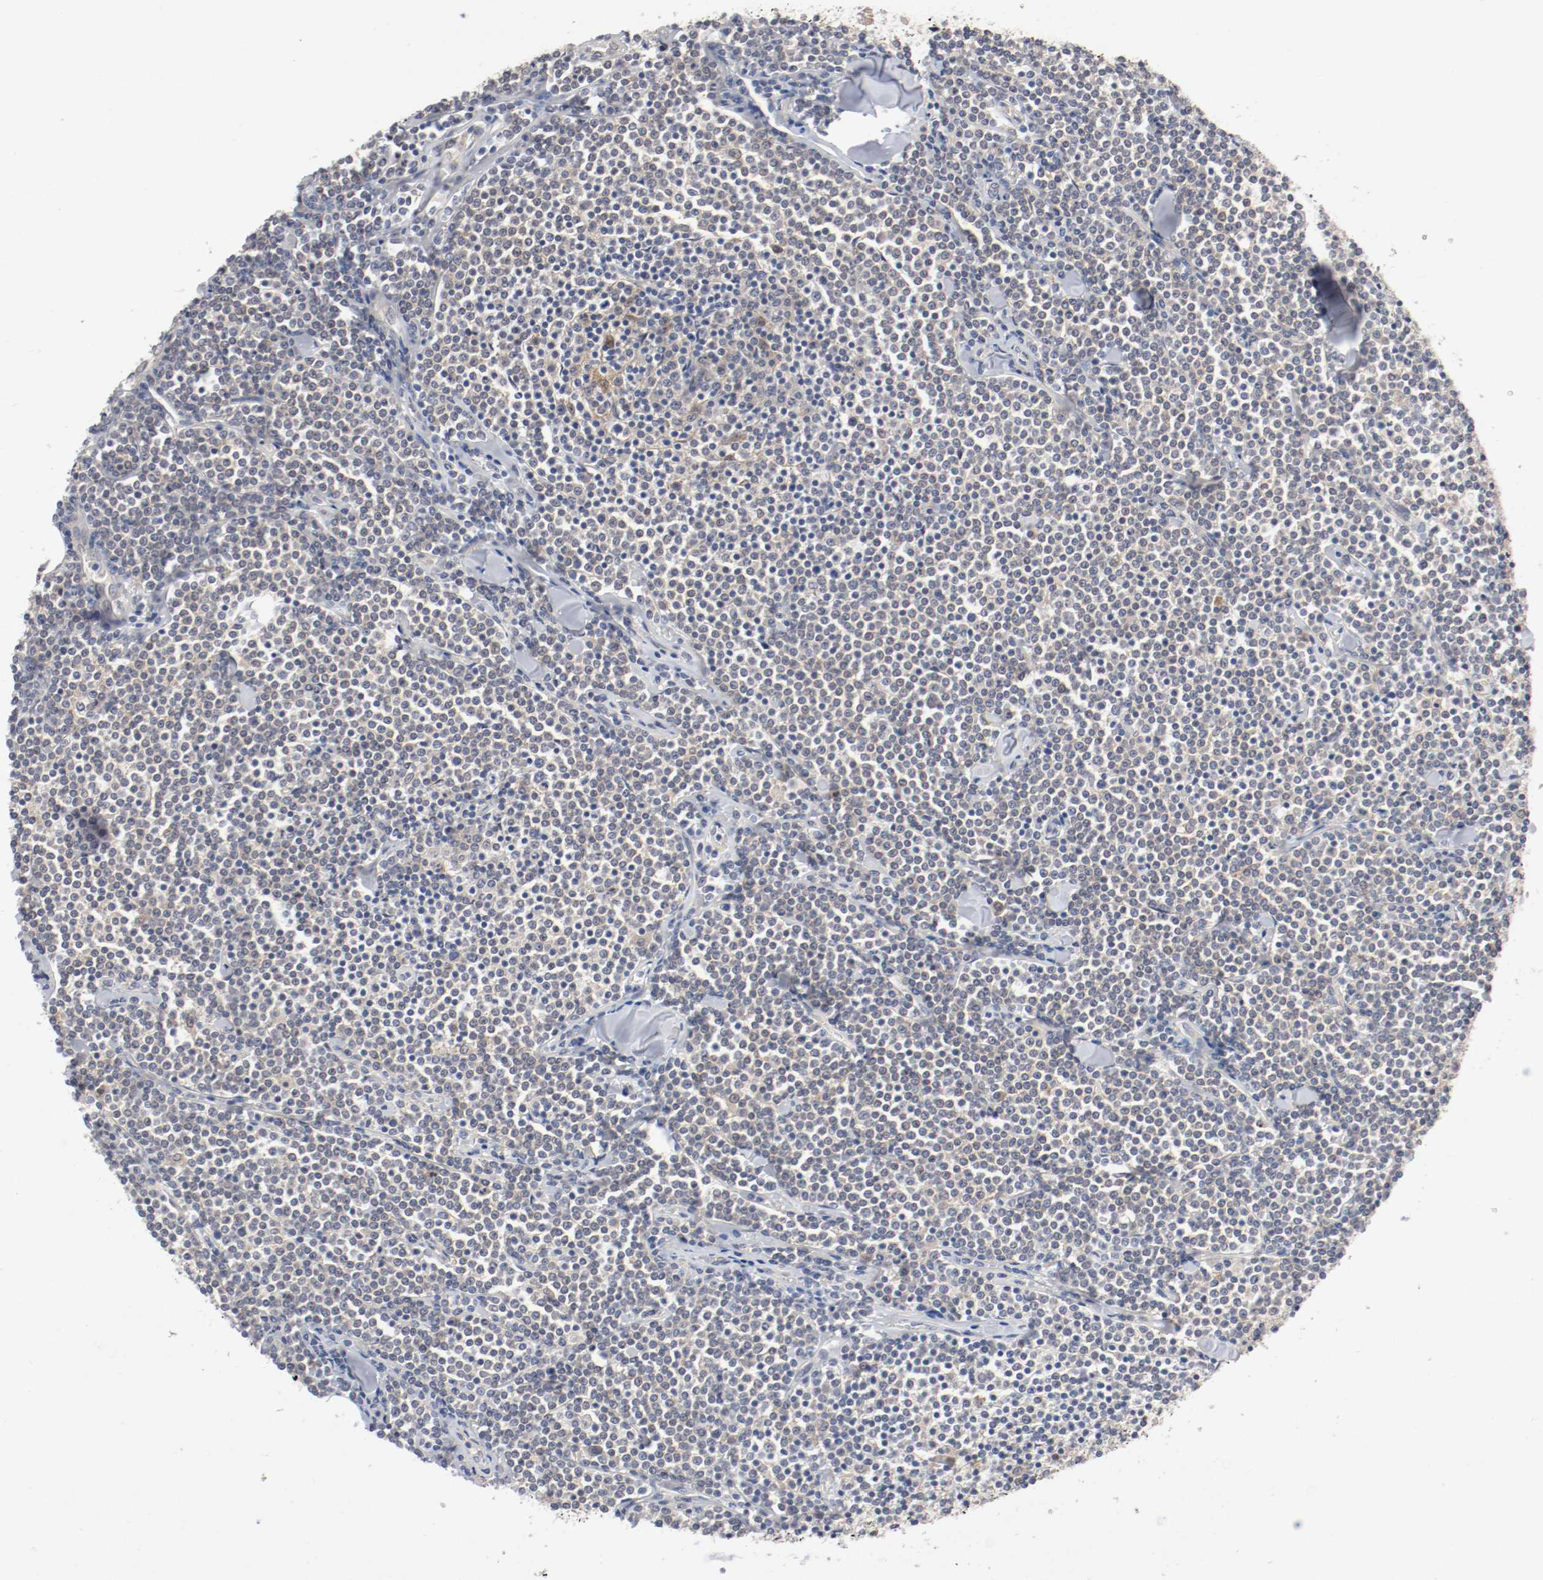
{"staining": {"intensity": "weak", "quantity": "<25%", "location": "cytoplasmic/membranous"}, "tissue": "lymphoma", "cell_type": "Tumor cells", "image_type": "cancer", "snomed": [{"axis": "morphology", "description": "Malignant lymphoma, non-Hodgkin's type, Low grade"}, {"axis": "topography", "description": "Soft tissue"}], "caption": "The histopathology image displays no significant staining in tumor cells of lymphoma. (DAB IHC, high magnification).", "gene": "REN", "patient": {"sex": "male", "age": 92}}